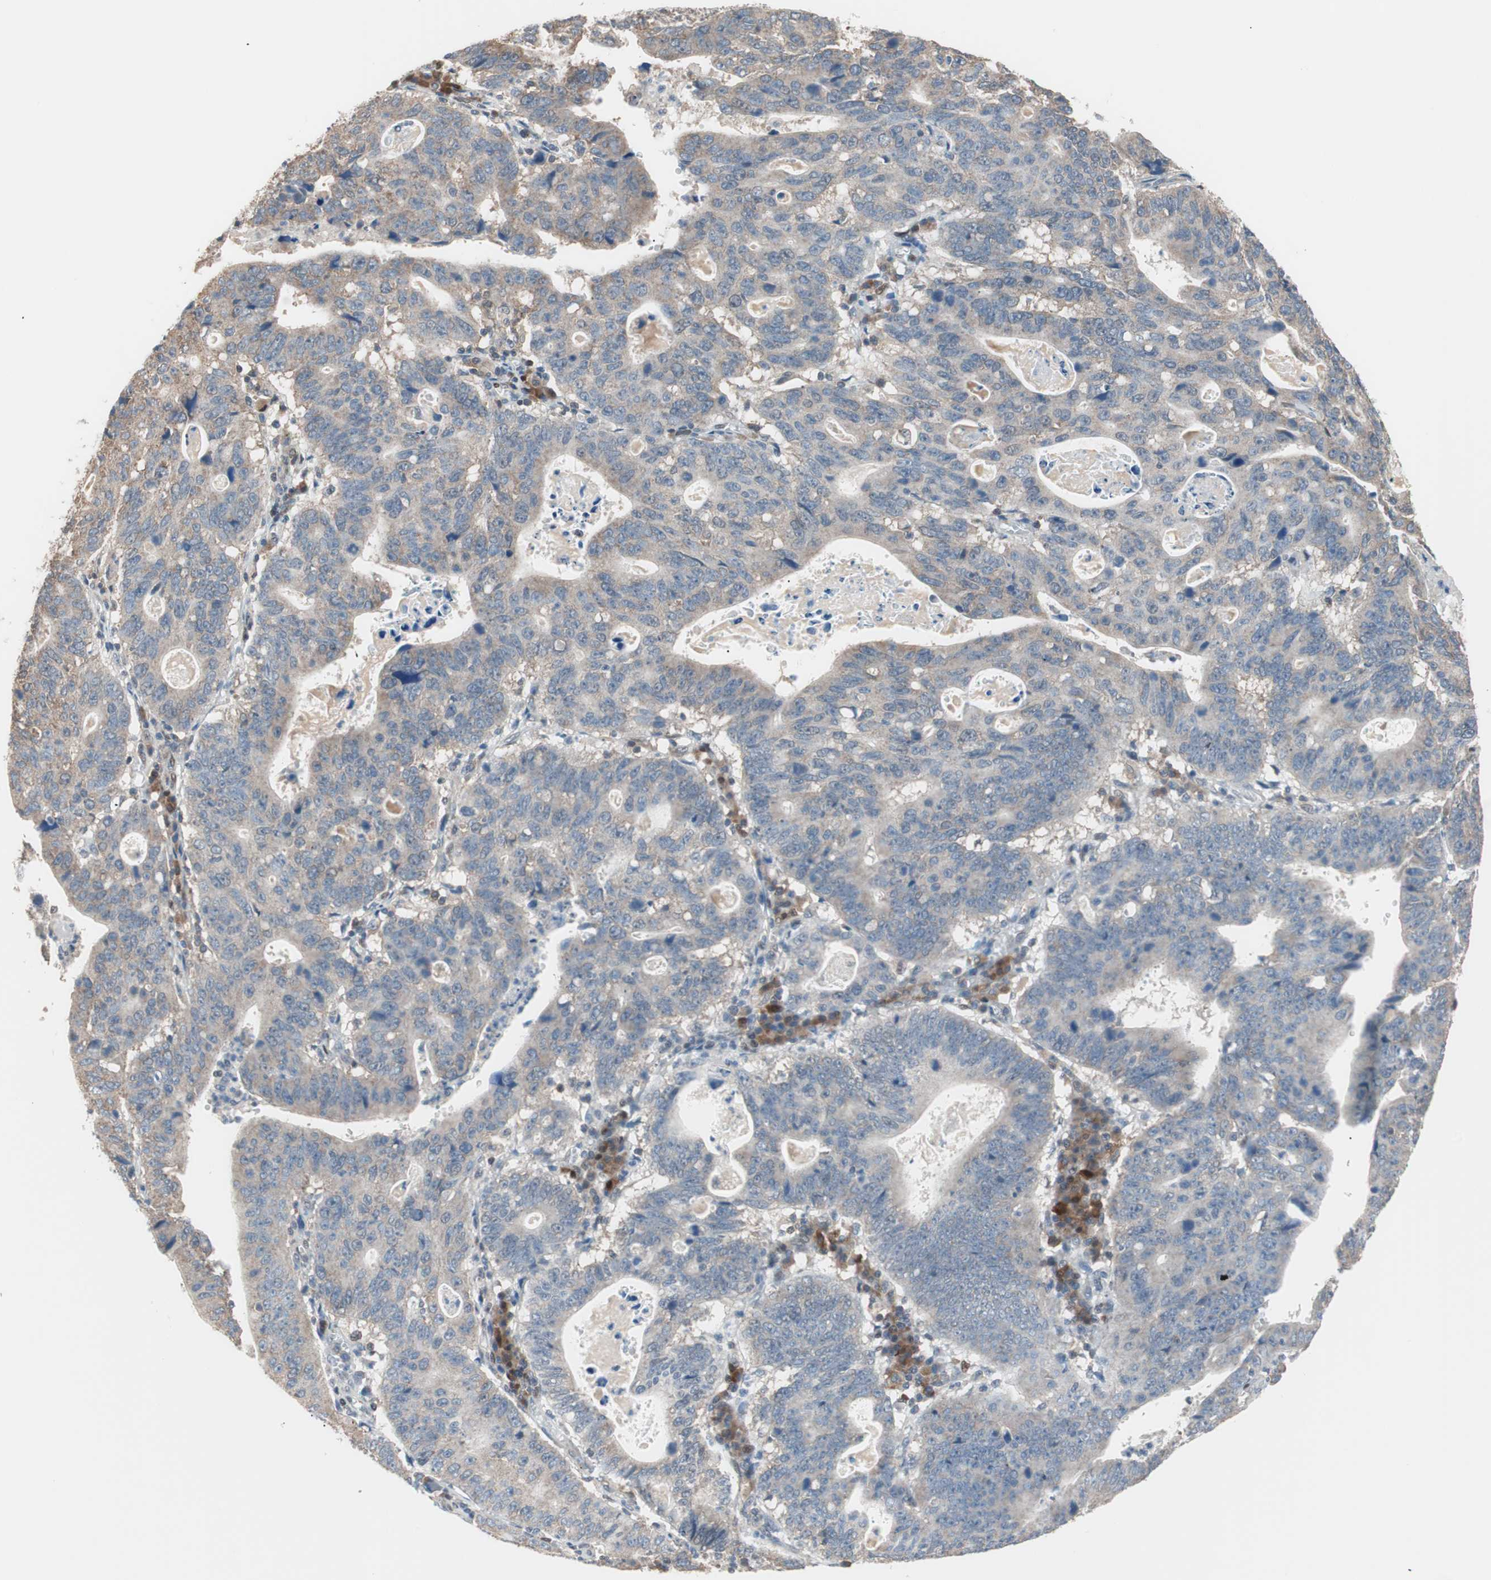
{"staining": {"intensity": "weak", "quantity": "<25%", "location": "cytoplasmic/membranous"}, "tissue": "stomach cancer", "cell_type": "Tumor cells", "image_type": "cancer", "snomed": [{"axis": "morphology", "description": "Adenocarcinoma, NOS"}, {"axis": "topography", "description": "Stomach"}], "caption": "Histopathology image shows no significant protein staining in tumor cells of stomach adenocarcinoma. The staining is performed using DAB (3,3'-diaminobenzidine) brown chromogen with nuclei counter-stained in using hematoxylin.", "gene": "POLH", "patient": {"sex": "male", "age": 59}}